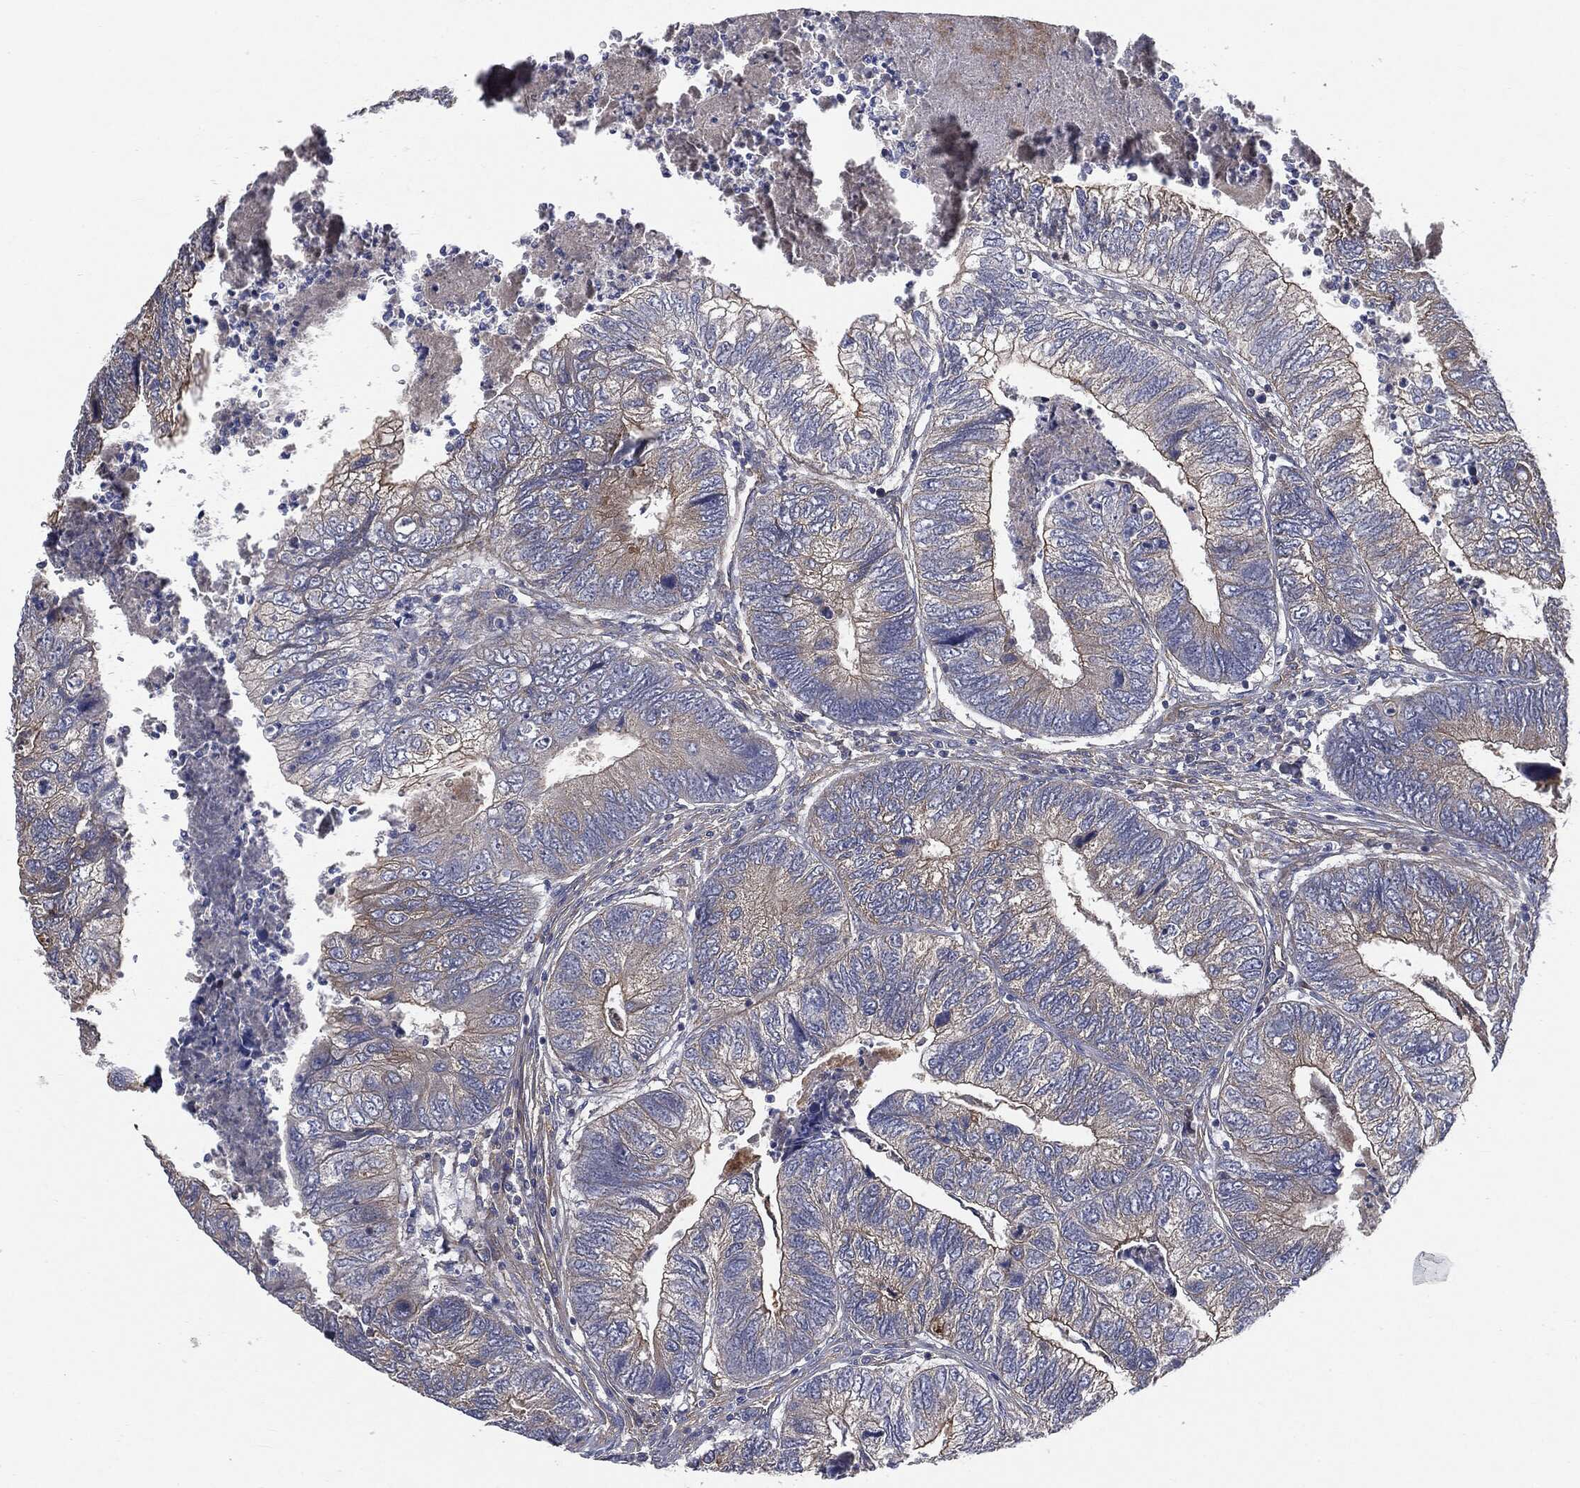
{"staining": {"intensity": "moderate", "quantity": "<25%", "location": "cytoplasmic/membranous"}, "tissue": "colorectal cancer", "cell_type": "Tumor cells", "image_type": "cancer", "snomed": [{"axis": "morphology", "description": "Adenocarcinoma, NOS"}, {"axis": "topography", "description": "Colon"}], "caption": "This photomicrograph displays adenocarcinoma (colorectal) stained with IHC to label a protein in brown. The cytoplasmic/membranous of tumor cells show moderate positivity for the protein. Nuclei are counter-stained blue.", "gene": "EPS15L1", "patient": {"sex": "female", "age": 67}}